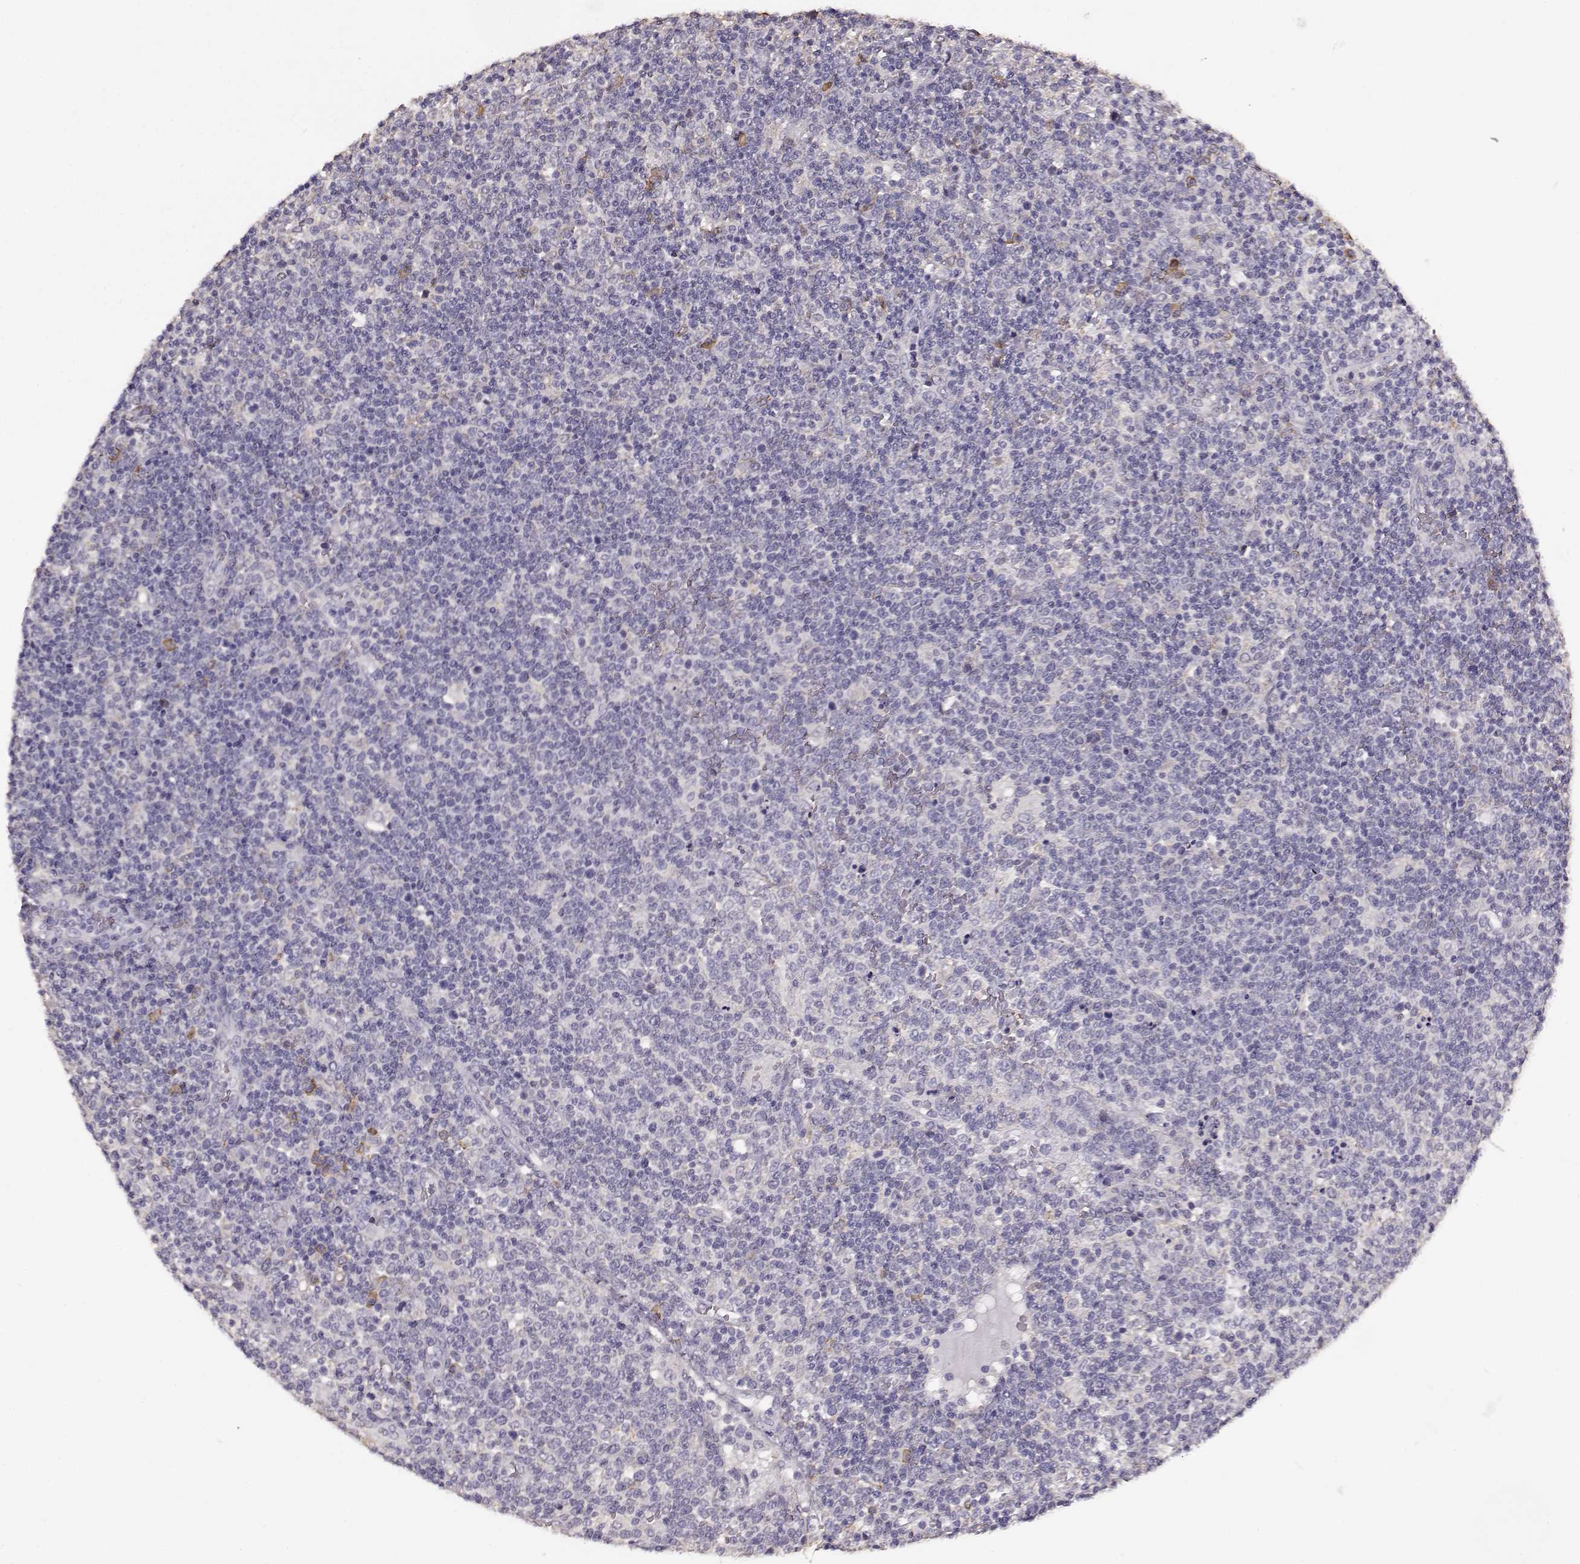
{"staining": {"intensity": "negative", "quantity": "none", "location": "none"}, "tissue": "lymphoma", "cell_type": "Tumor cells", "image_type": "cancer", "snomed": [{"axis": "morphology", "description": "Malignant lymphoma, non-Hodgkin's type, High grade"}, {"axis": "topography", "description": "Lymph node"}], "caption": "This is an immunohistochemistry (IHC) photomicrograph of lymphoma. There is no staining in tumor cells.", "gene": "GABRG3", "patient": {"sex": "male", "age": 61}}